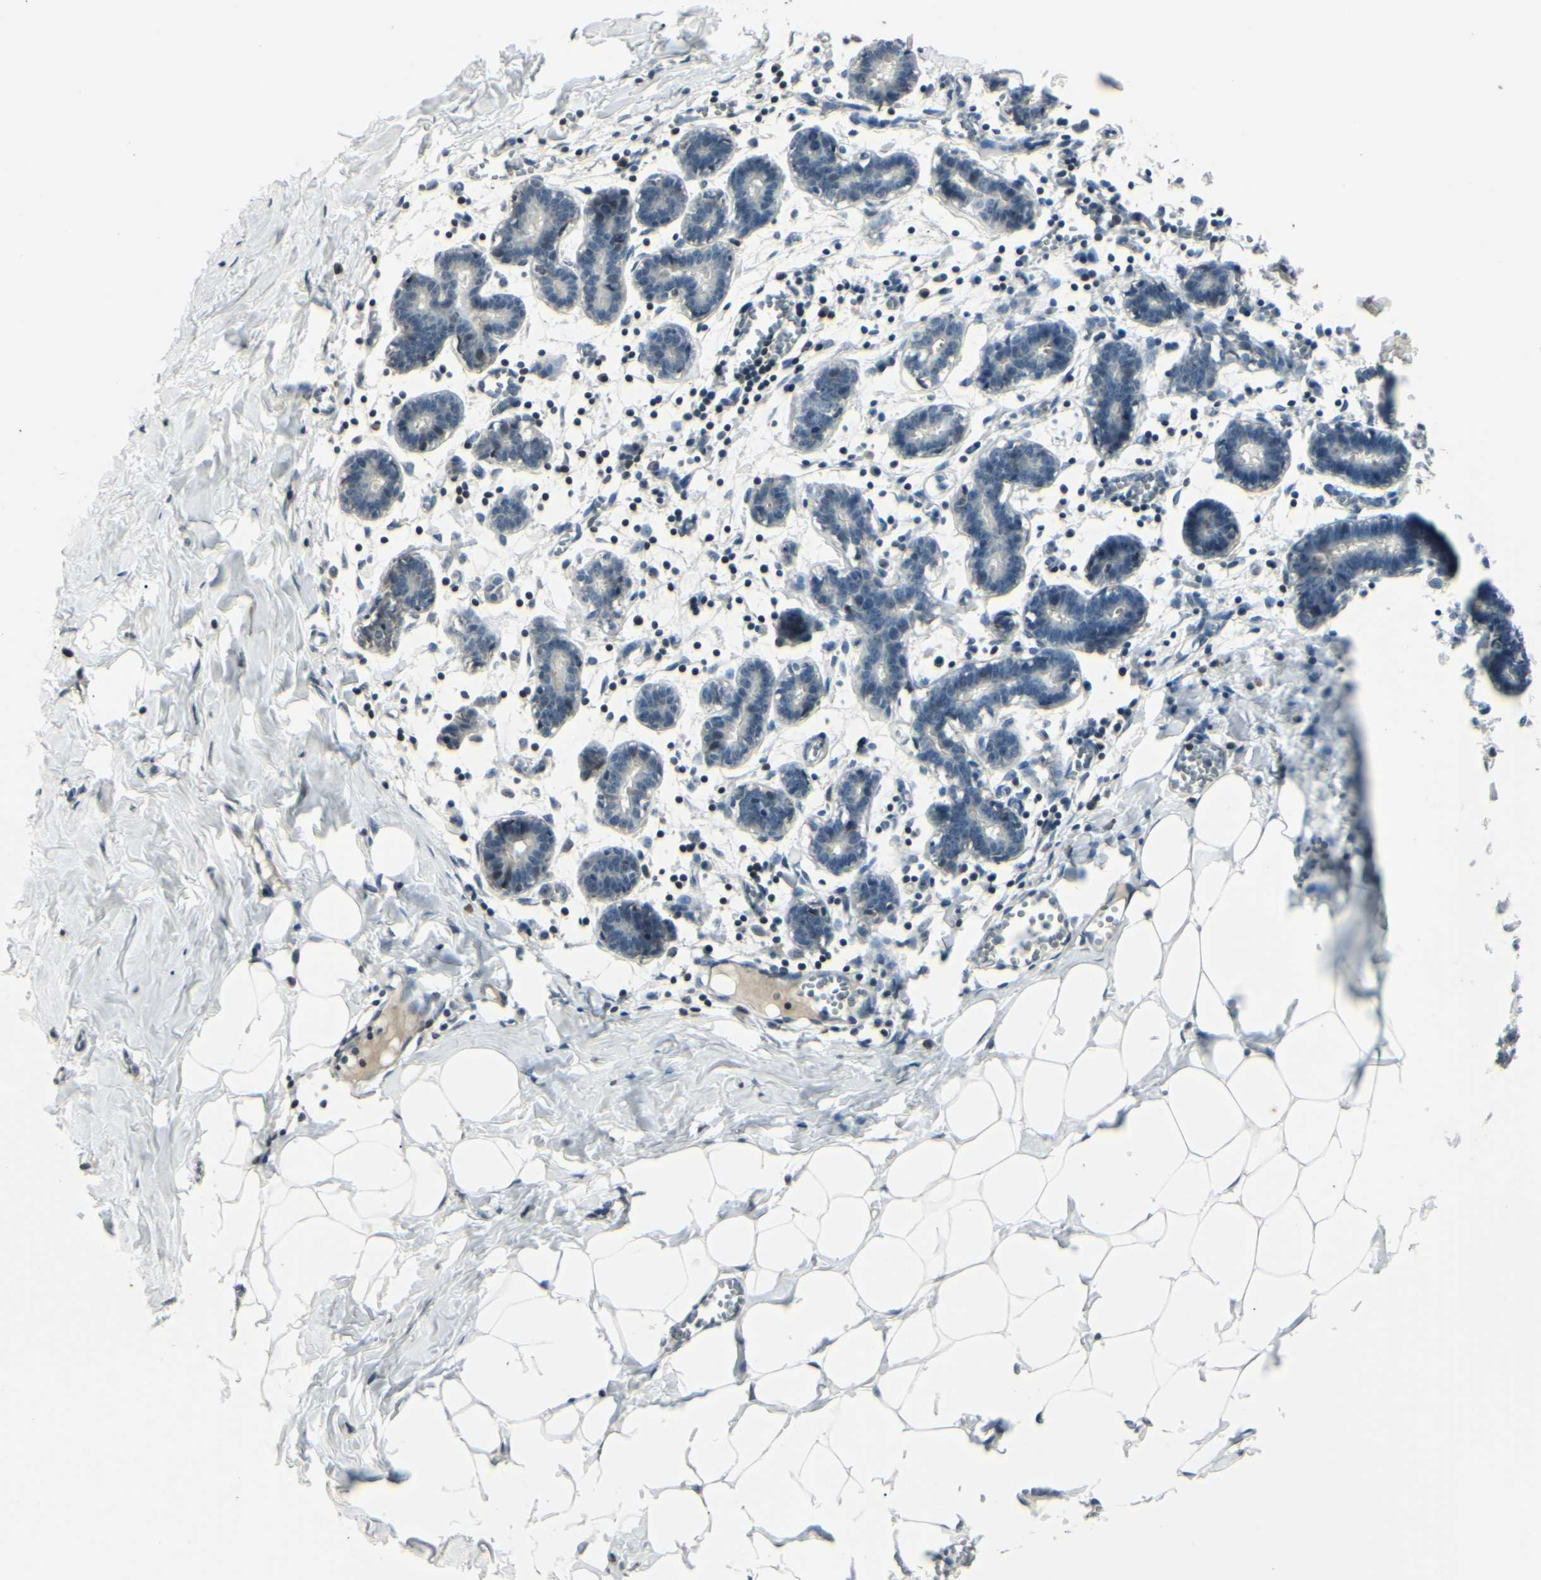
{"staining": {"intensity": "negative", "quantity": "none", "location": "none"}, "tissue": "breast", "cell_type": "Adipocytes", "image_type": "normal", "snomed": [{"axis": "morphology", "description": "Normal tissue, NOS"}, {"axis": "topography", "description": "Breast"}], "caption": "Image shows no significant protein positivity in adipocytes of normal breast. (DAB IHC with hematoxylin counter stain).", "gene": "BLNK", "patient": {"sex": "female", "age": 27}}